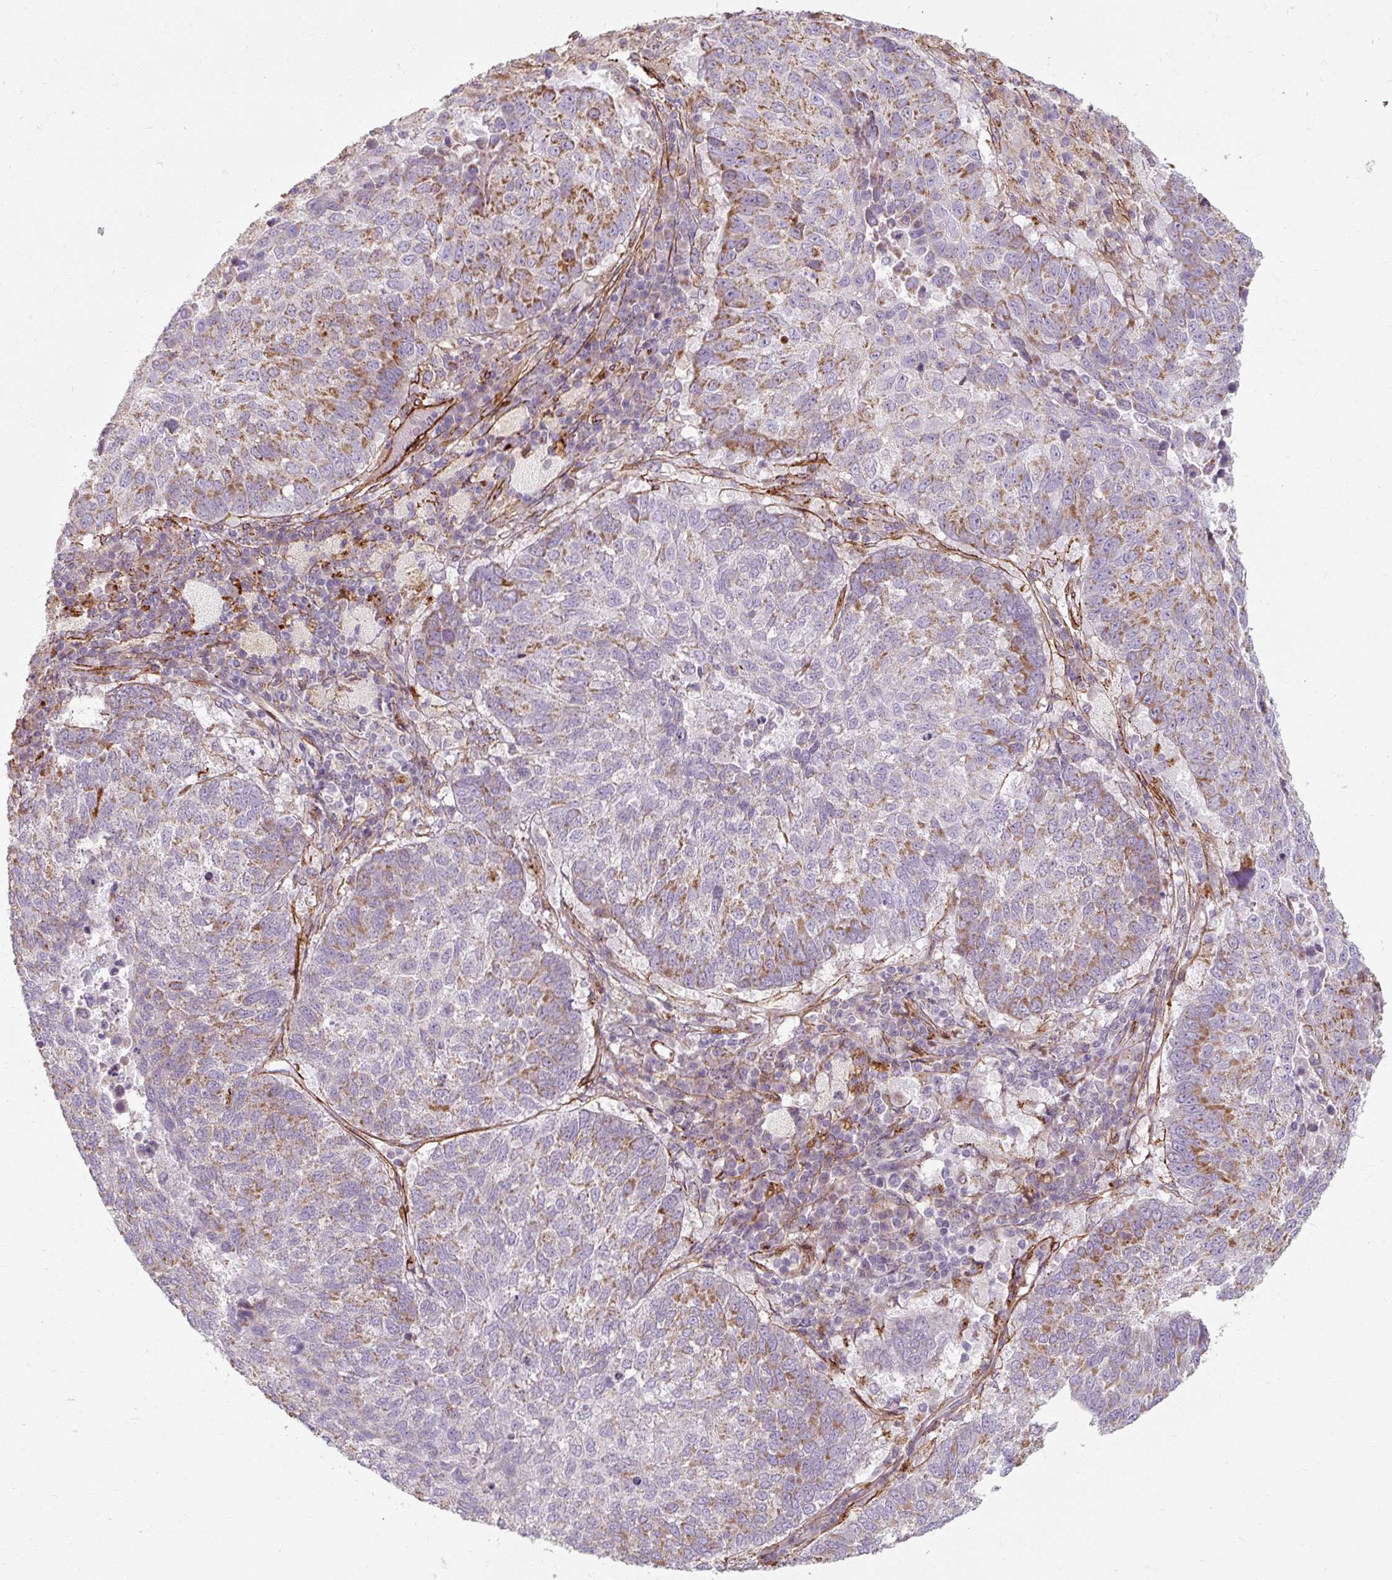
{"staining": {"intensity": "moderate", "quantity": "<25%", "location": "cytoplasmic/membranous"}, "tissue": "lung cancer", "cell_type": "Tumor cells", "image_type": "cancer", "snomed": [{"axis": "morphology", "description": "Squamous cell carcinoma, NOS"}, {"axis": "topography", "description": "Lung"}], "caption": "A high-resolution micrograph shows immunohistochemistry (IHC) staining of lung squamous cell carcinoma, which shows moderate cytoplasmic/membranous expression in approximately <25% of tumor cells. The staining was performed using DAB to visualize the protein expression in brown, while the nuclei were stained in blue with hematoxylin (Magnification: 20x).", "gene": "MRPS5", "patient": {"sex": "male", "age": 73}}